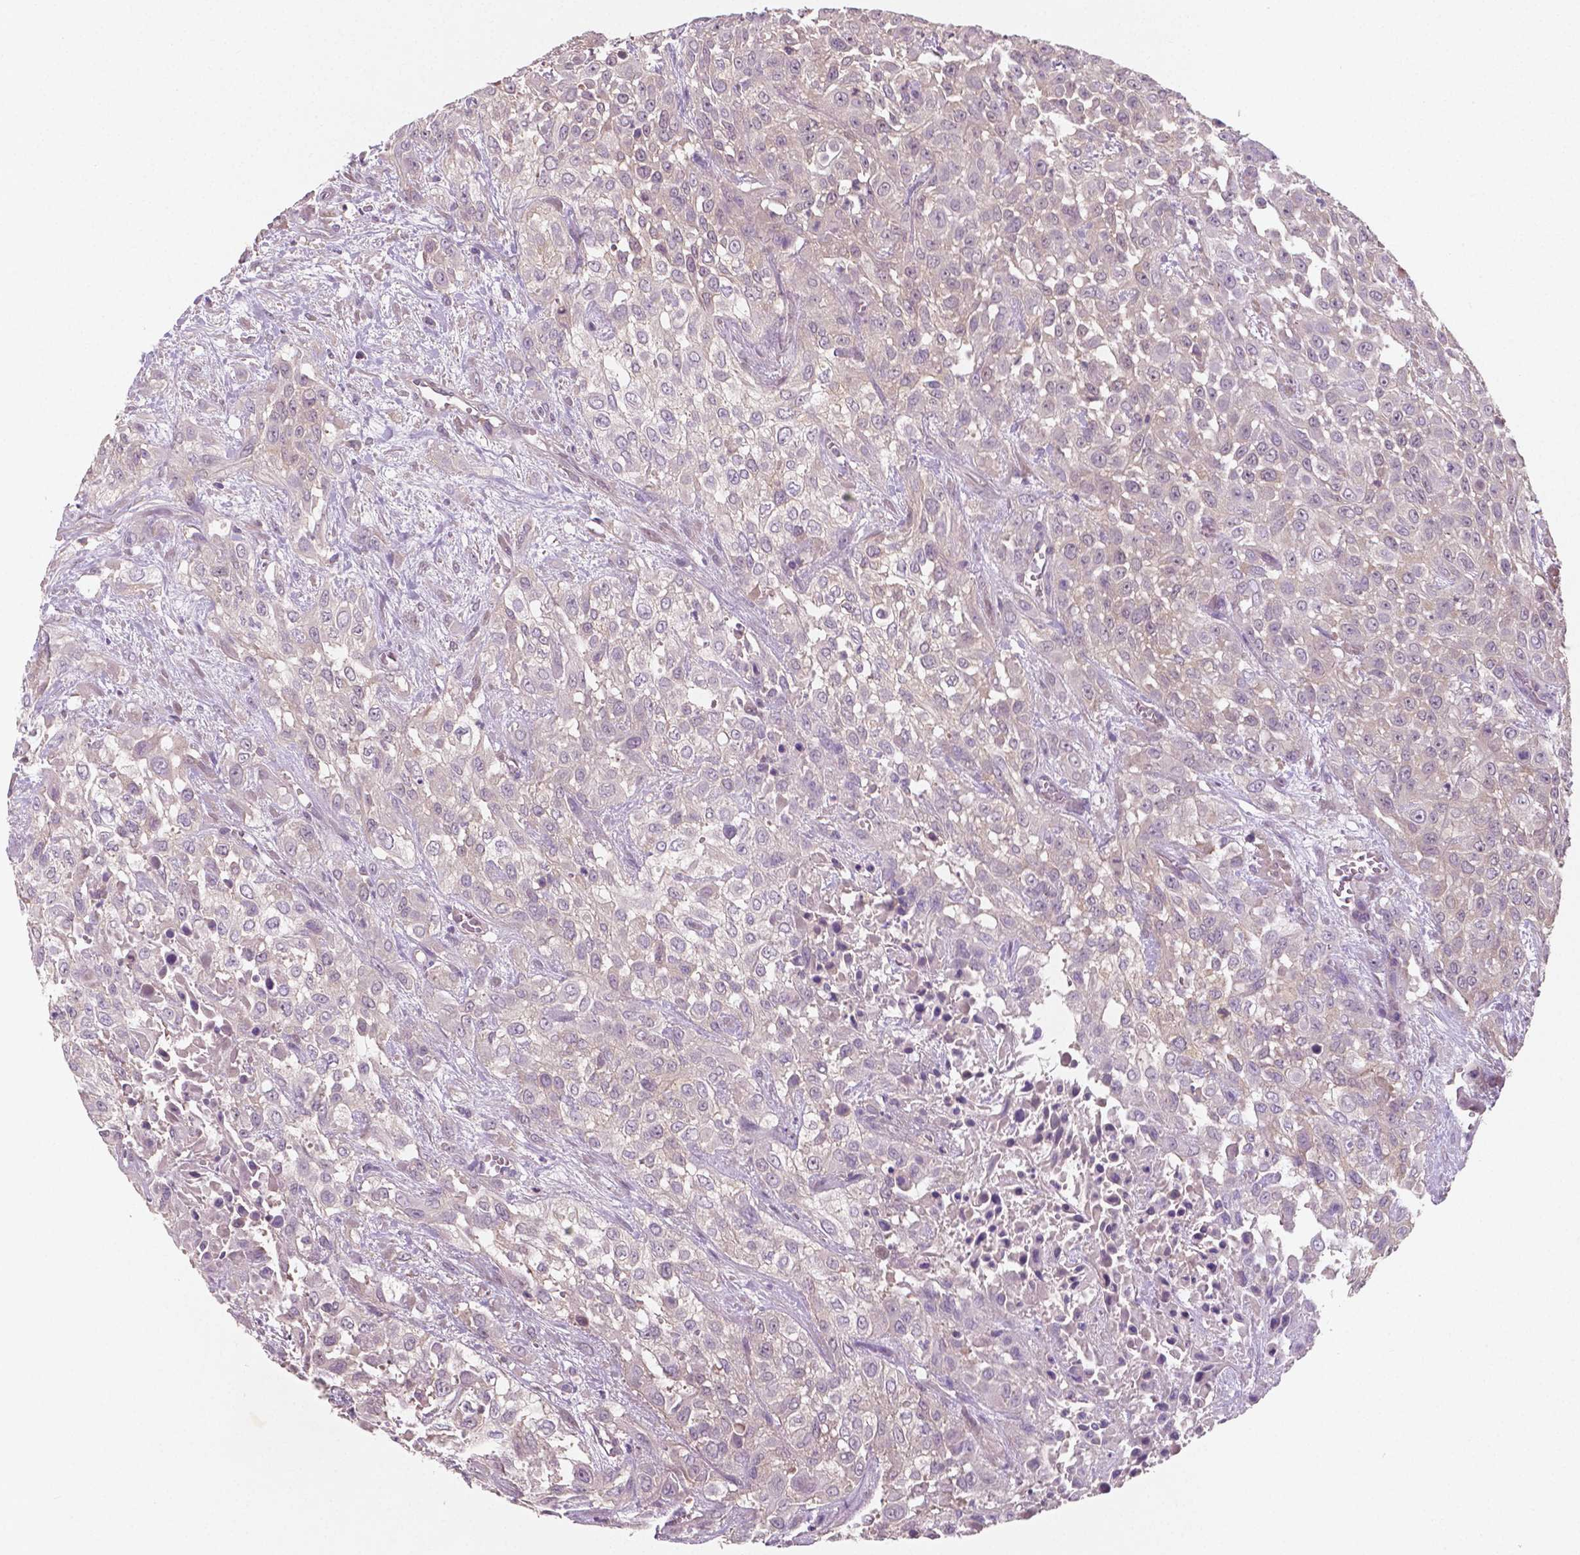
{"staining": {"intensity": "negative", "quantity": "none", "location": "none"}, "tissue": "urothelial cancer", "cell_type": "Tumor cells", "image_type": "cancer", "snomed": [{"axis": "morphology", "description": "Urothelial carcinoma, High grade"}, {"axis": "topography", "description": "Urinary bladder"}], "caption": "This is an immunohistochemistry histopathology image of human urothelial carcinoma (high-grade). There is no positivity in tumor cells.", "gene": "LSM14B", "patient": {"sex": "male", "age": 57}}